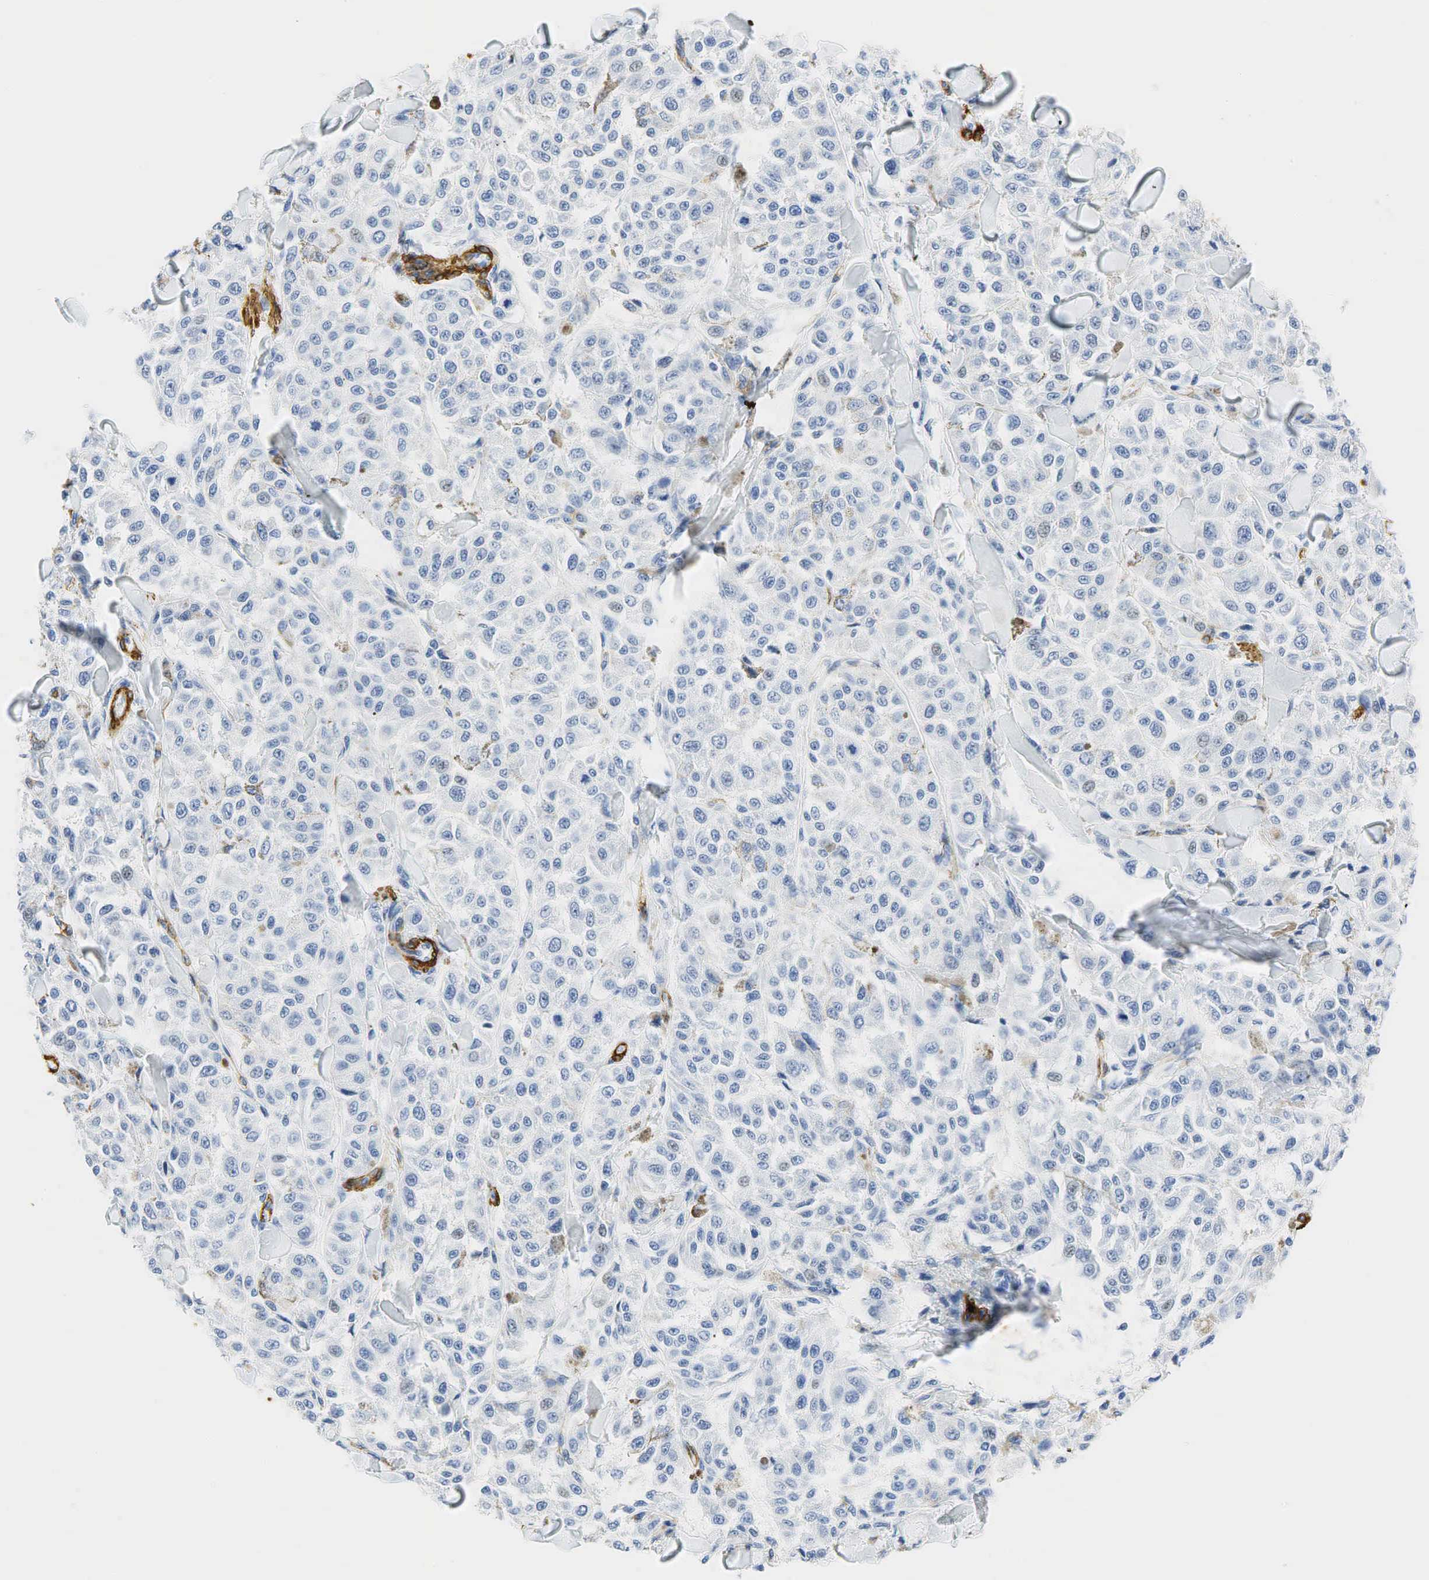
{"staining": {"intensity": "negative", "quantity": "none", "location": "none"}, "tissue": "melanoma", "cell_type": "Tumor cells", "image_type": "cancer", "snomed": [{"axis": "morphology", "description": "Malignant melanoma, NOS"}, {"axis": "topography", "description": "Skin"}], "caption": "Protein analysis of melanoma displays no significant positivity in tumor cells. (DAB IHC with hematoxylin counter stain).", "gene": "ACTA1", "patient": {"sex": "female", "age": 64}}